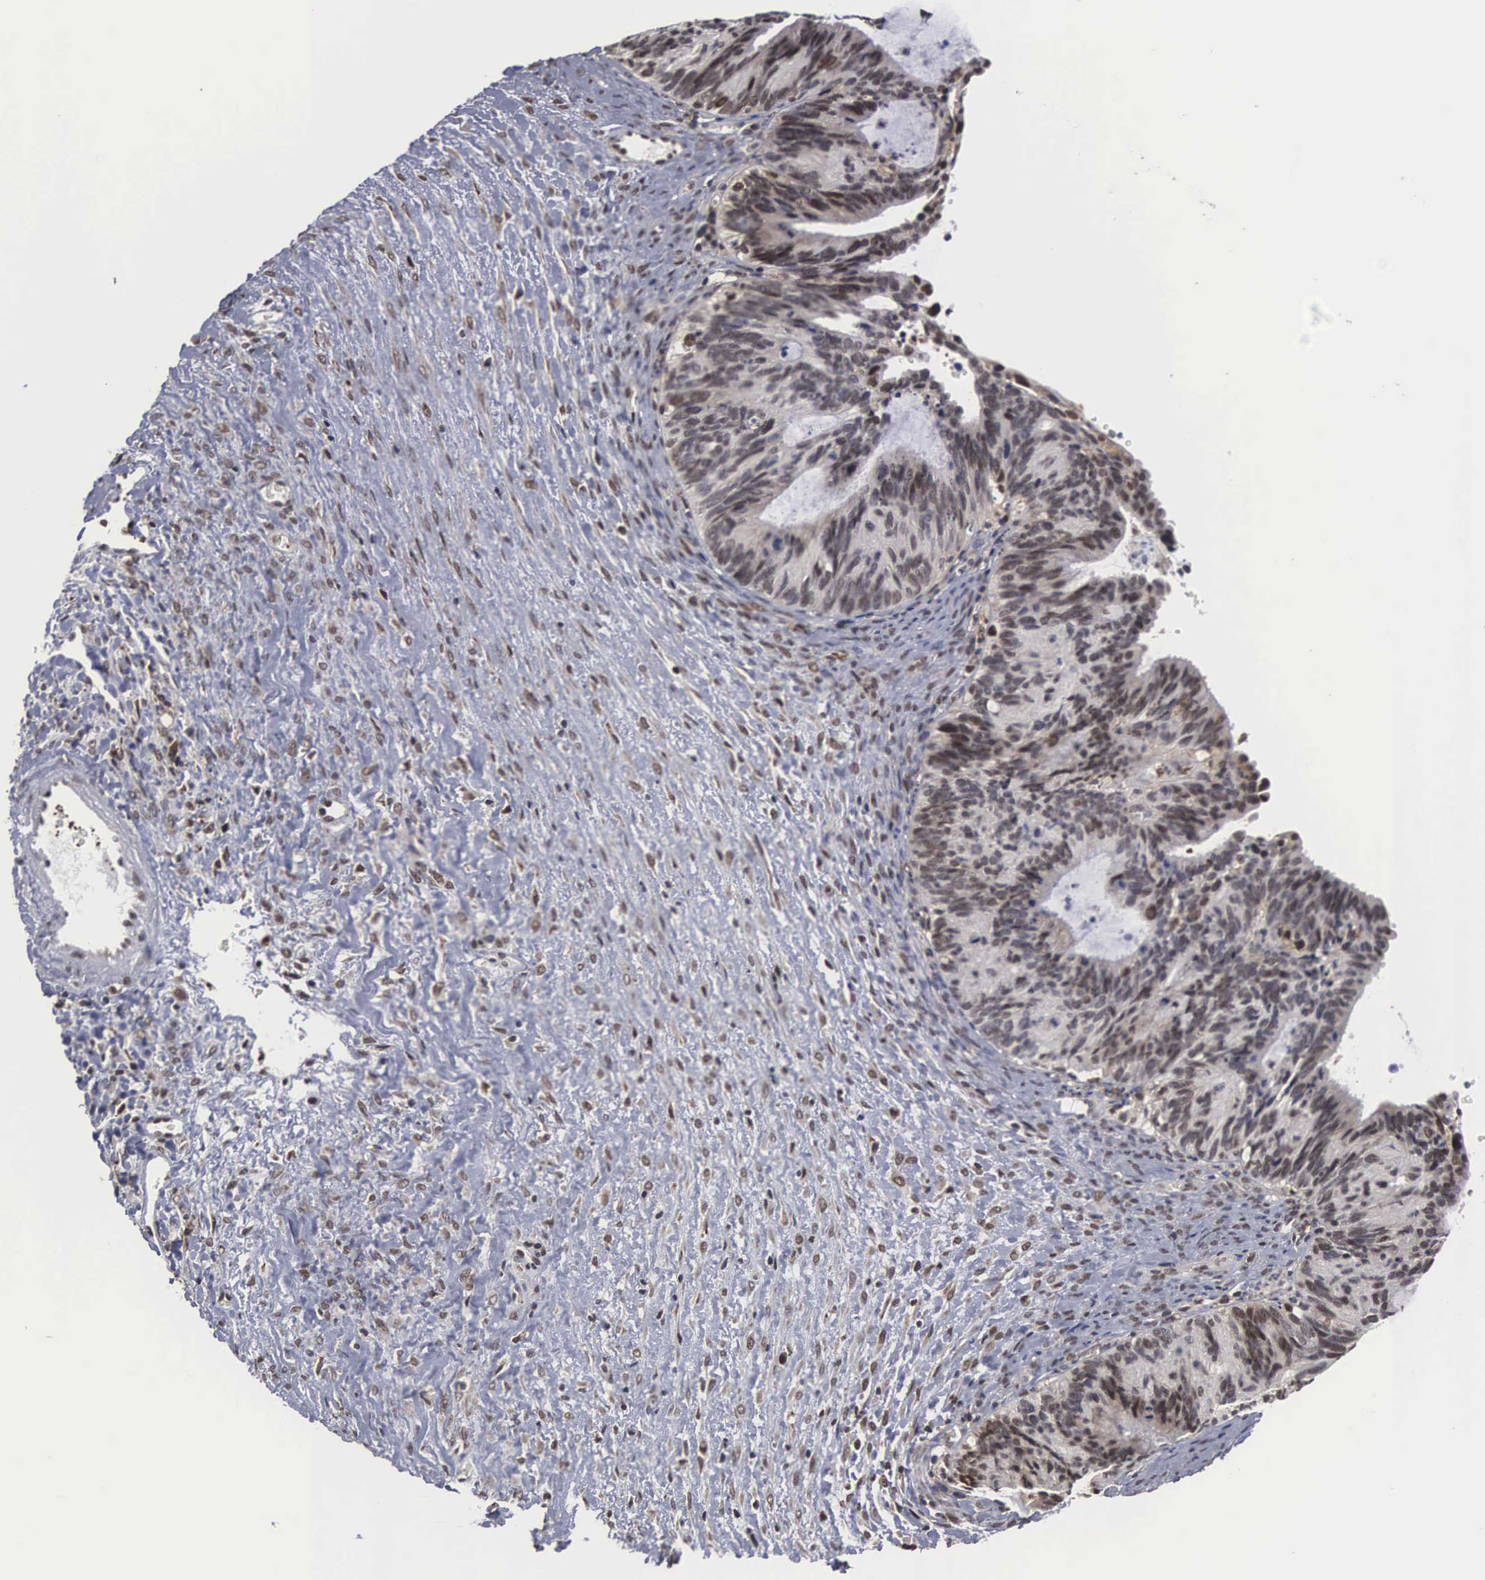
{"staining": {"intensity": "moderate", "quantity": ">75%", "location": "nuclear"}, "tissue": "ovarian cancer", "cell_type": "Tumor cells", "image_type": "cancer", "snomed": [{"axis": "morphology", "description": "Carcinoma, endometroid"}, {"axis": "topography", "description": "Ovary"}], "caption": "The immunohistochemical stain shows moderate nuclear expression in tumor cells of endometroid carcinoma (ovarian) tissue.", "gene": "TRMT5", "patient": {"sex": "female", "age": 52}}